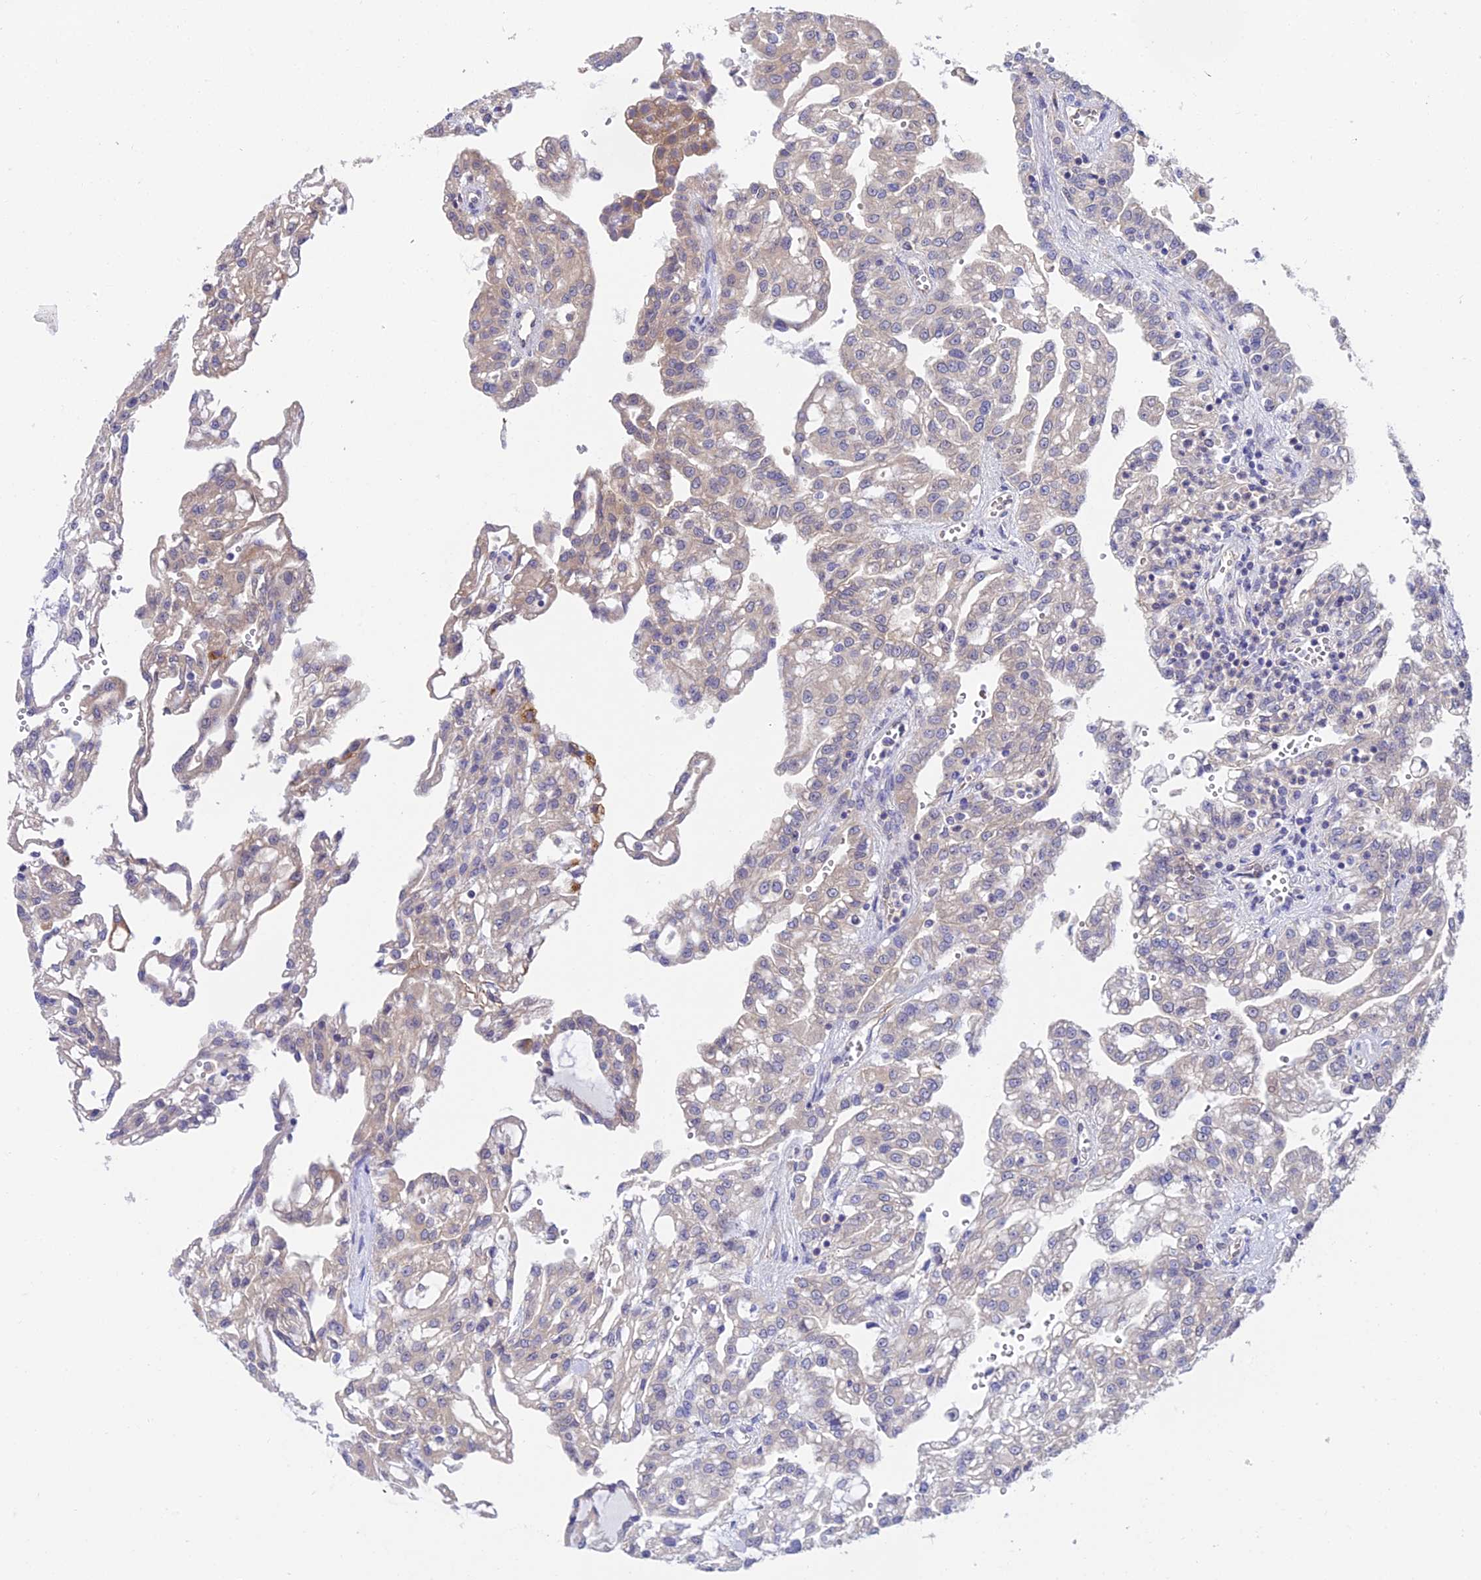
{"staining": {"intensity": "weak", "quantity": "<25%", "location": "cytoplasmic/membranous"}, "tissue": "renal cancer", "cell_type": "Tumor cells", "image_type": "cancer", "snomed": [{"axis": "morphology", "description": "Adenocarcinoma, NOS"}, {"axis": "topography", "description": "Kidney"}], "caption": "An immunohistochemistry (IHC) micrograph of renal cancer (adenocarcinoma) is shown. There is no staining in tumor cells of renal cancer (adenocarcinoma). (DAB IHC, high magnification).", "gene": "PPP2R2C", "patient": {"sex": "male", "age": 63}}